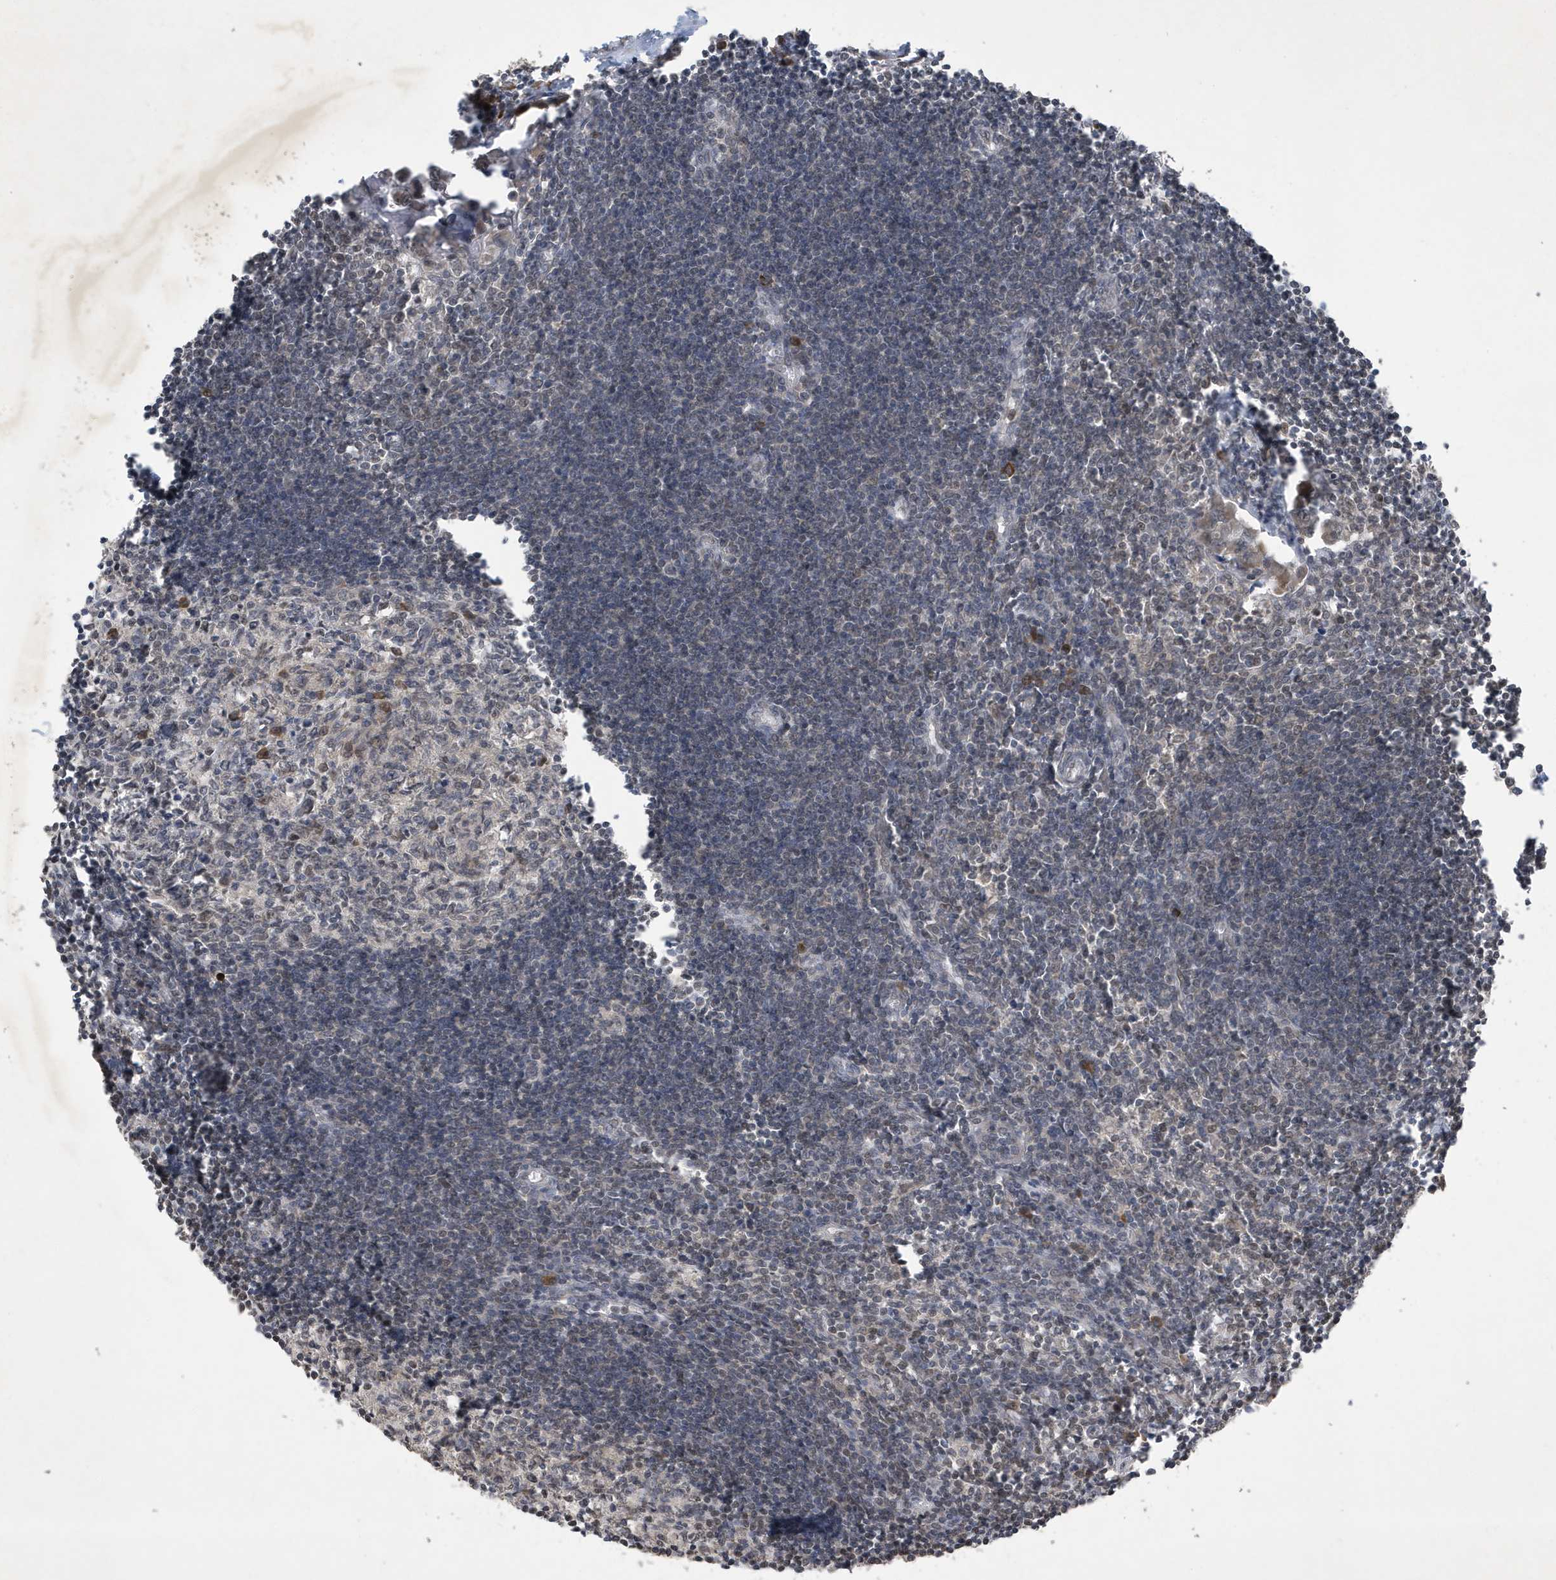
{"staining": {"intensity": "moderate", "quantity": "<25%", "location": "cytoplasmic/membranous"}, "tissue": "lymph node", "cell_type": "Germinal center cells", "image_type": "normal", "snomed": [{"axis": "morphology", "description": "Normal tissue, NOS"}, {"axis": "morphology", "description": "Malignant melanoma, Metastatic site"}, {"axis": "topography", "description": "Lymph node"}], "caption": "Moderate cytoplasmic/membranous positivity for a protein is present in about <25% of germinal center cells of normal lymph node using IHC.", "gene": "STX10", "patient": {"sex": "male", "age": 41}}